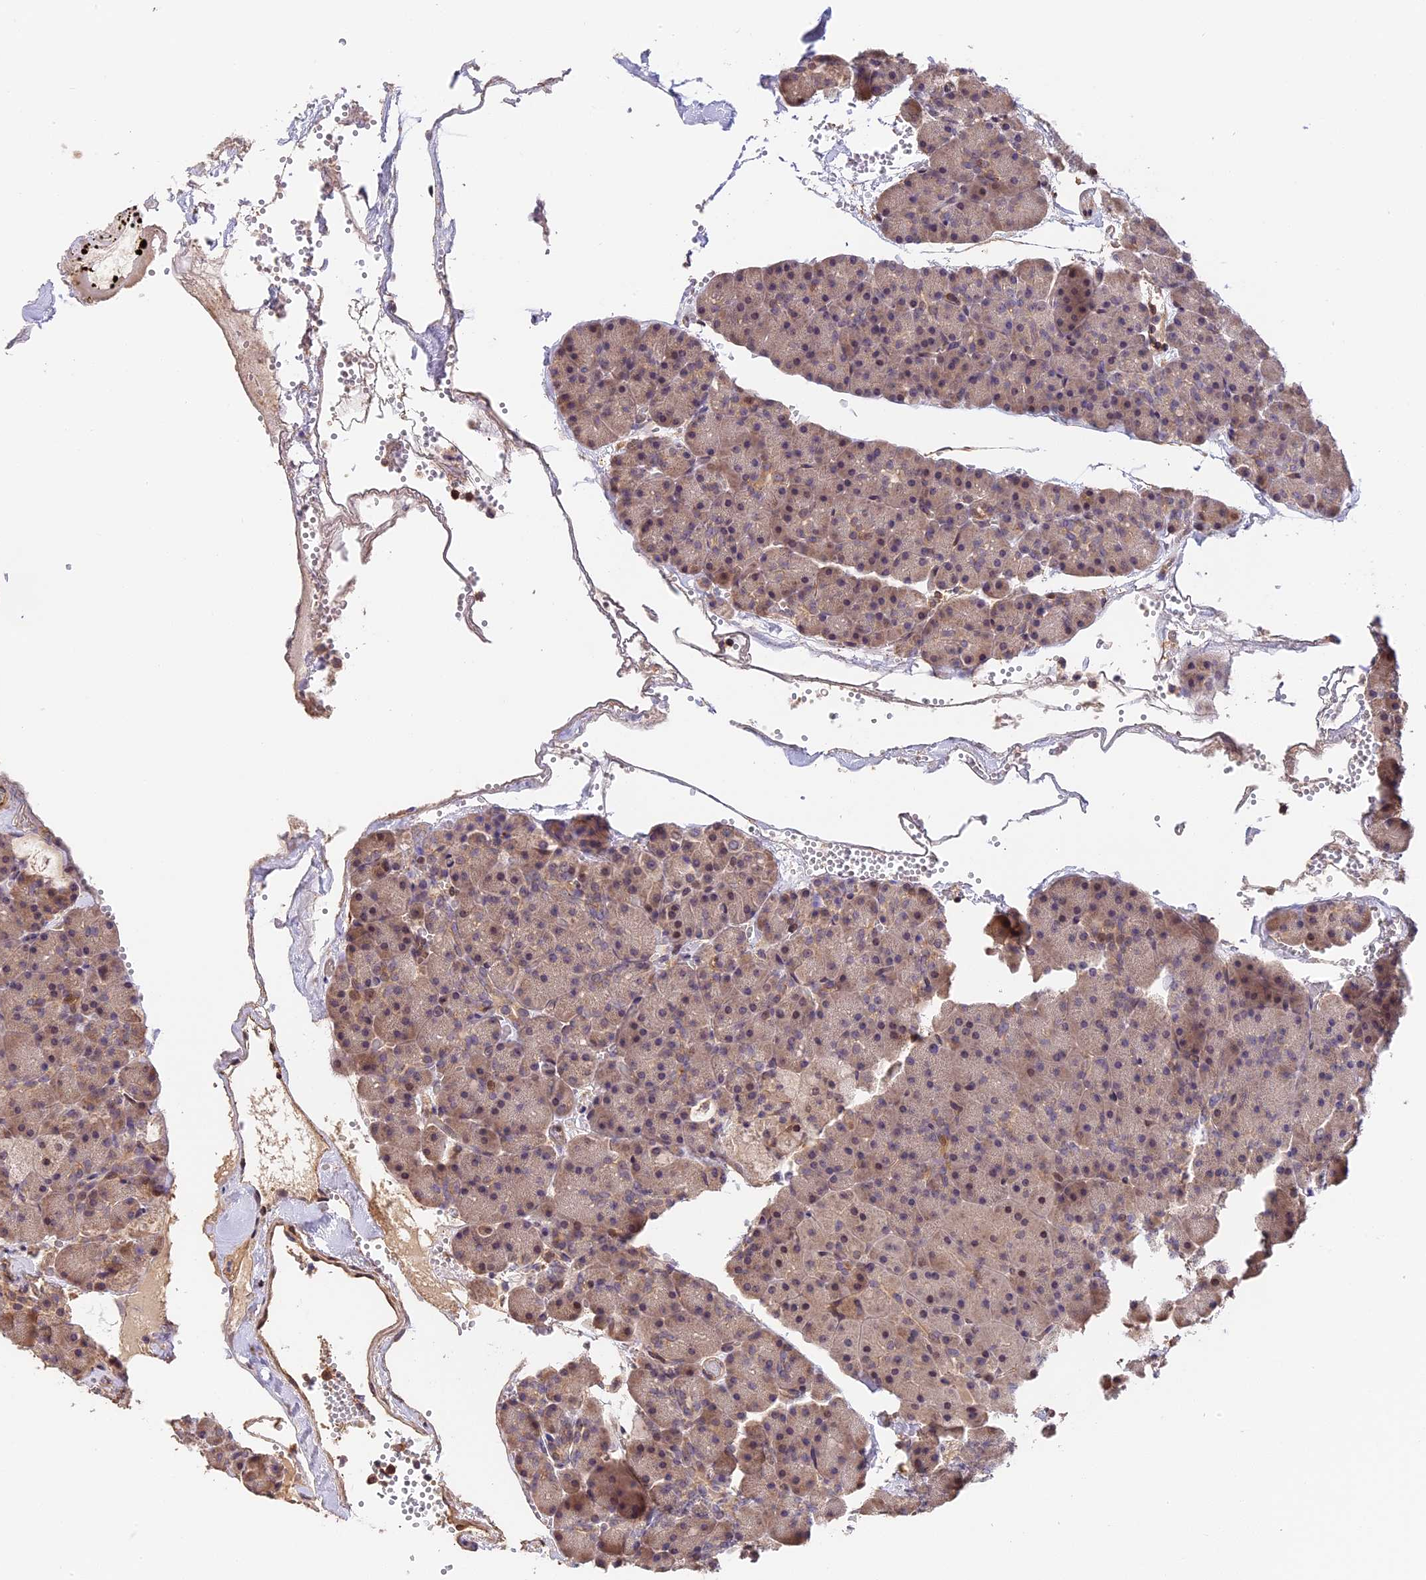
{"staining": {"intensity": "weak", "quantity": "25%-75%", "location": "cytoplasmic/membranous"}, "tissue": "pancreas", "cell_type": "Exocrine glandular cells", "image_type": "normal", "snomed": [{"axis": "morphology", "description": "Normal tissue, NOS"}, {"axis": "topography", "description": "Pancreas"}], "caption": "Pancreas stained with immunohistochemistry (IHC) shows weak cytoplasmic/membranous positivity in about 25%-75% of exocrine glandular cells. (DAB IHC, brown staining for protein, blue staining for nuclei).", "gene": "ARHGAP17", "patient": {"sex": "male", "age": 36}}